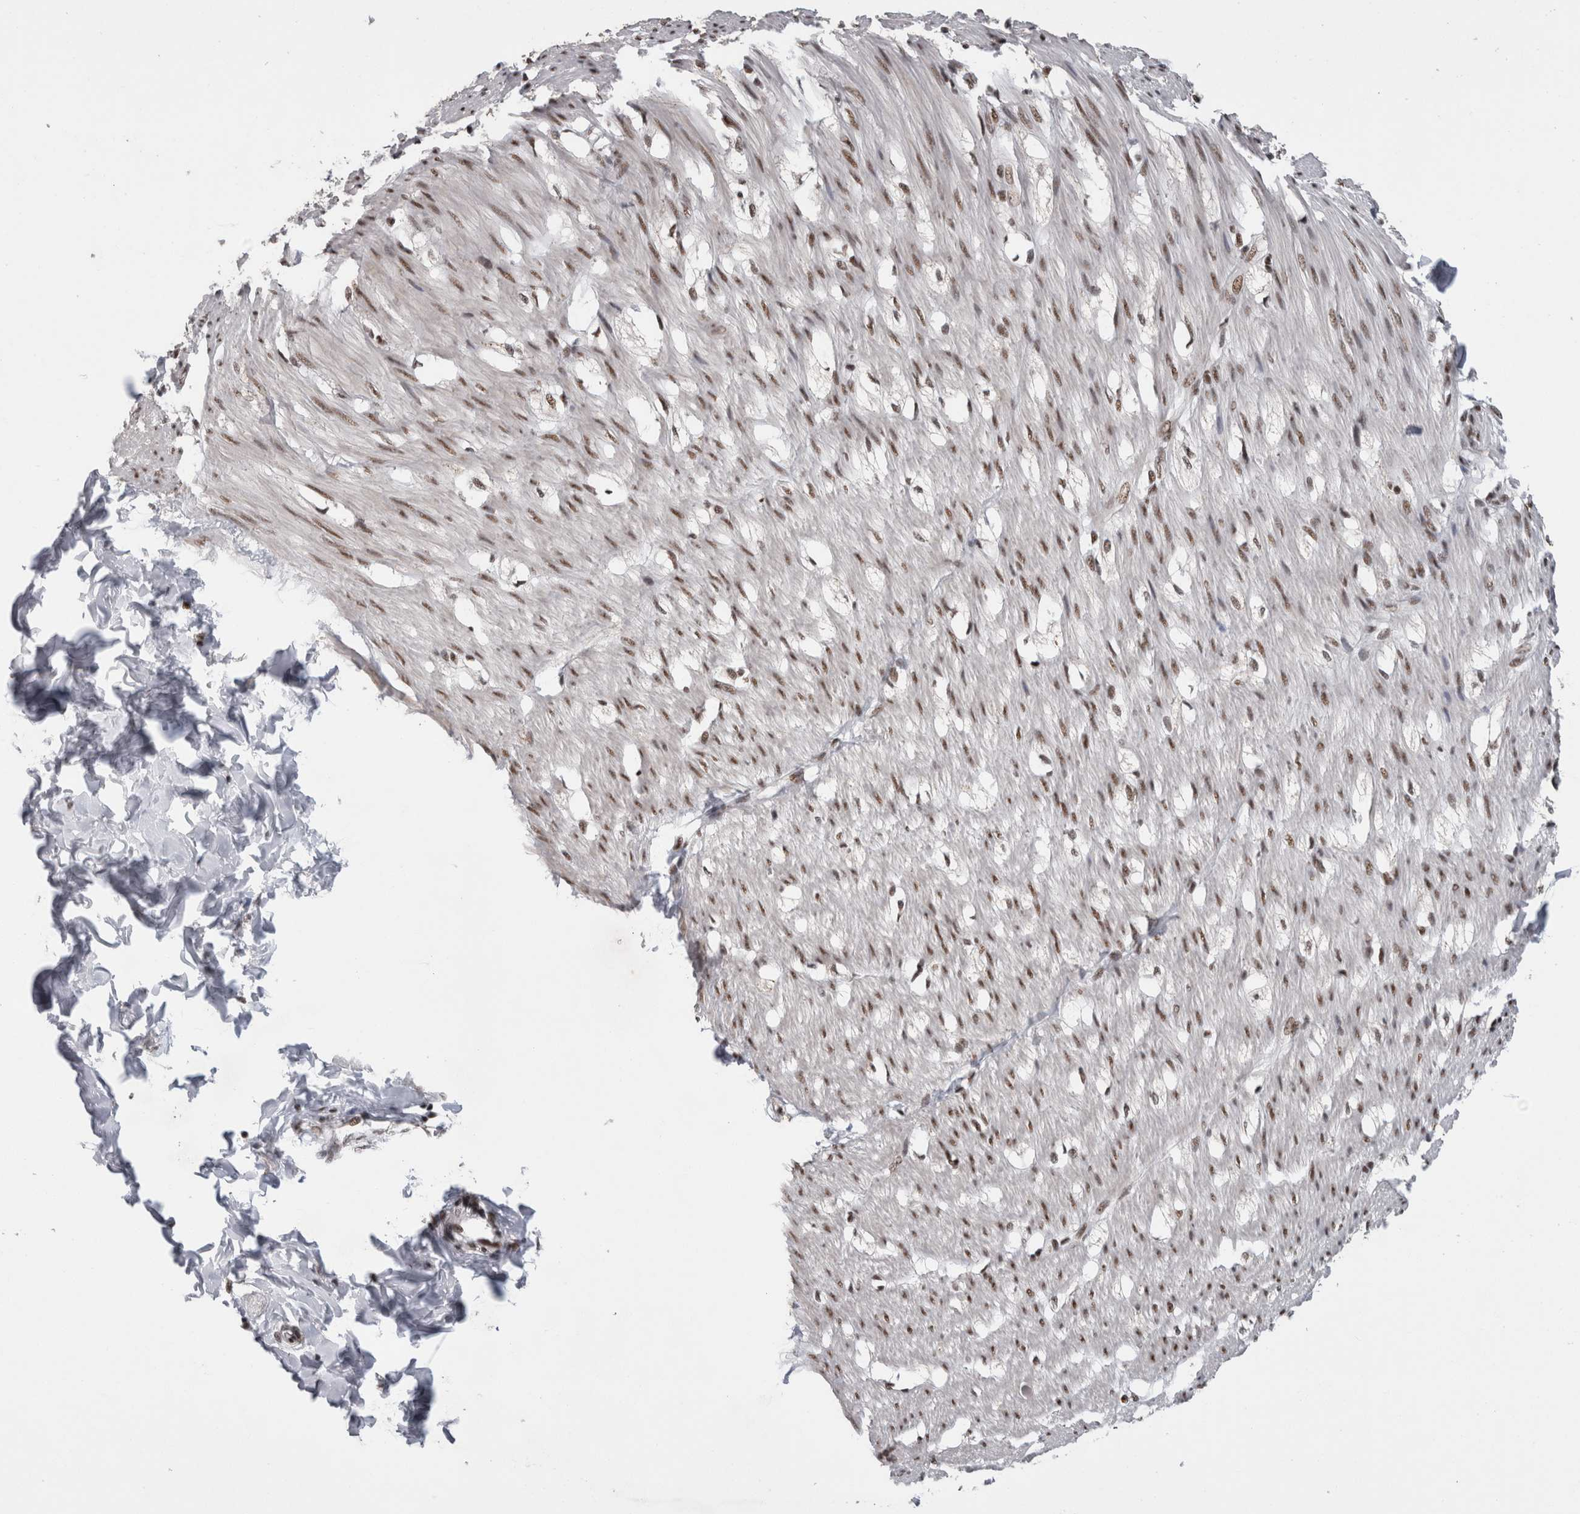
{"staining": {"intensity": "moderate", "quantity": ">75%", "location": "nuclear"}, "tissue": "smooth muscle", "cell_type": "Smooth muscle cells", "image_type": "normal", "snomed": [{"axis": "morphology", "description": "Normal tissue, NOS"}, {"axis": "morphology", "description": "Adenocarcinoma, NOS"}, {"axis": "topography", "description": "Smooth muscle"}, {"axis": "topography", "description": "Colon"}], "caption": "Immunohistochemical staining of benign smooth muscle exhibits >75% levels of moderate nuclear protein expression in about >75% of smooth muscle cells. The protein is shown in brown color, while the nuclei are stained blue.", "gene": "CDK11A", "patient": {"sex": "male", "age": 14}}